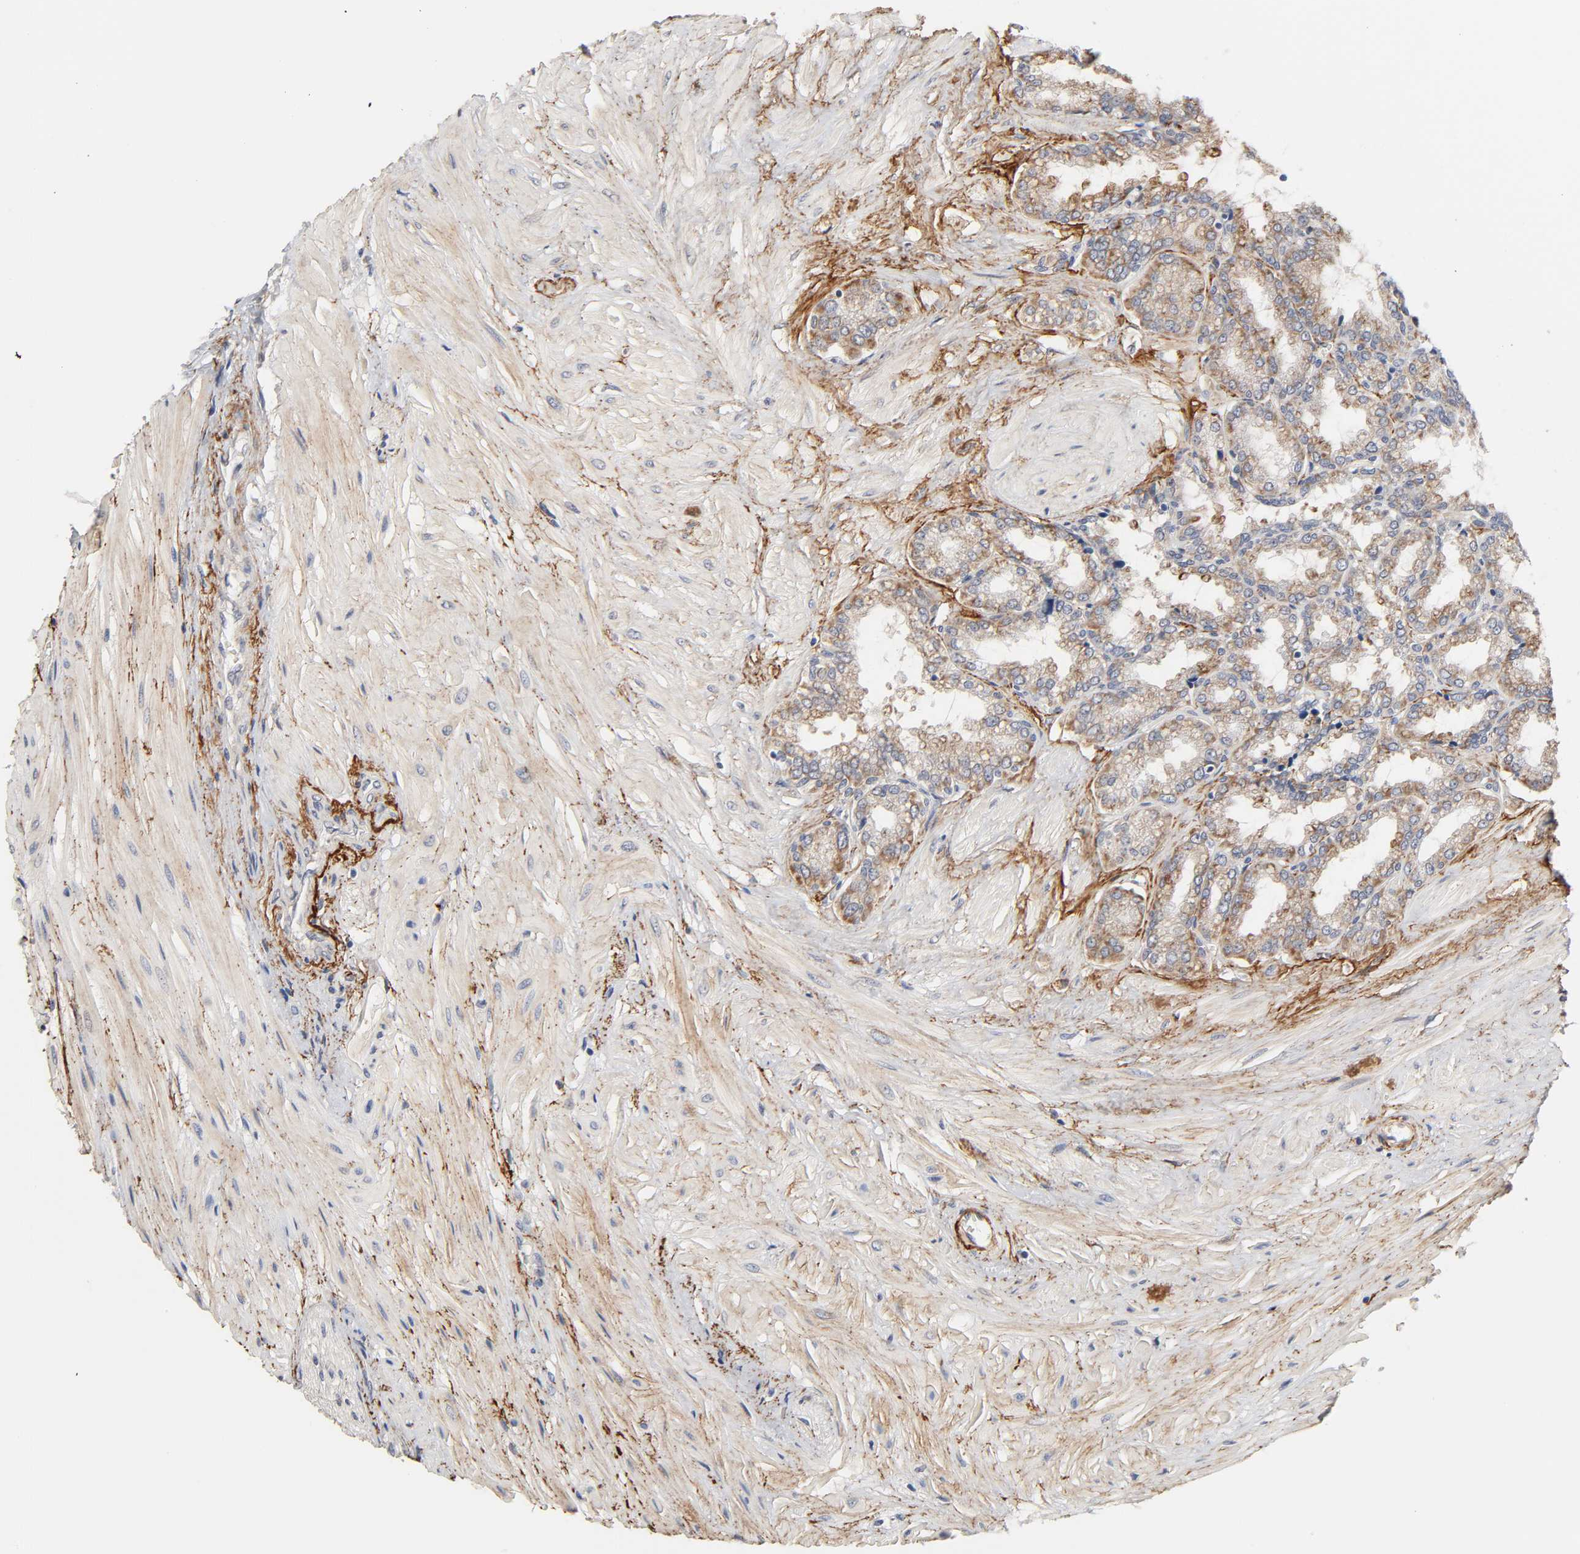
{"staining": {"intensity": "moderate", "quantity": "25%-75%", "location": "cytoplasmic/membranous"}, "tissue": "seminal vesicle", "cell_type": "Glandular cells", "image_type": "normal", "snomed": [{"axis": "morphology", "description": "Normal tissue, NOS"}, {"axis": "topography", "description": "Seminal veicle"}], "caption": "Immunohistochemistry of benign seminal vesicle exhibits medium levels of moderate cytoplasmic/membranous expression in about 25%-75% of glandular cells. The protein is shown in brown color, while the nuclei are stained blue.", "gene": "HDLBP", "patient": {"sex": "male", "age": 46}}